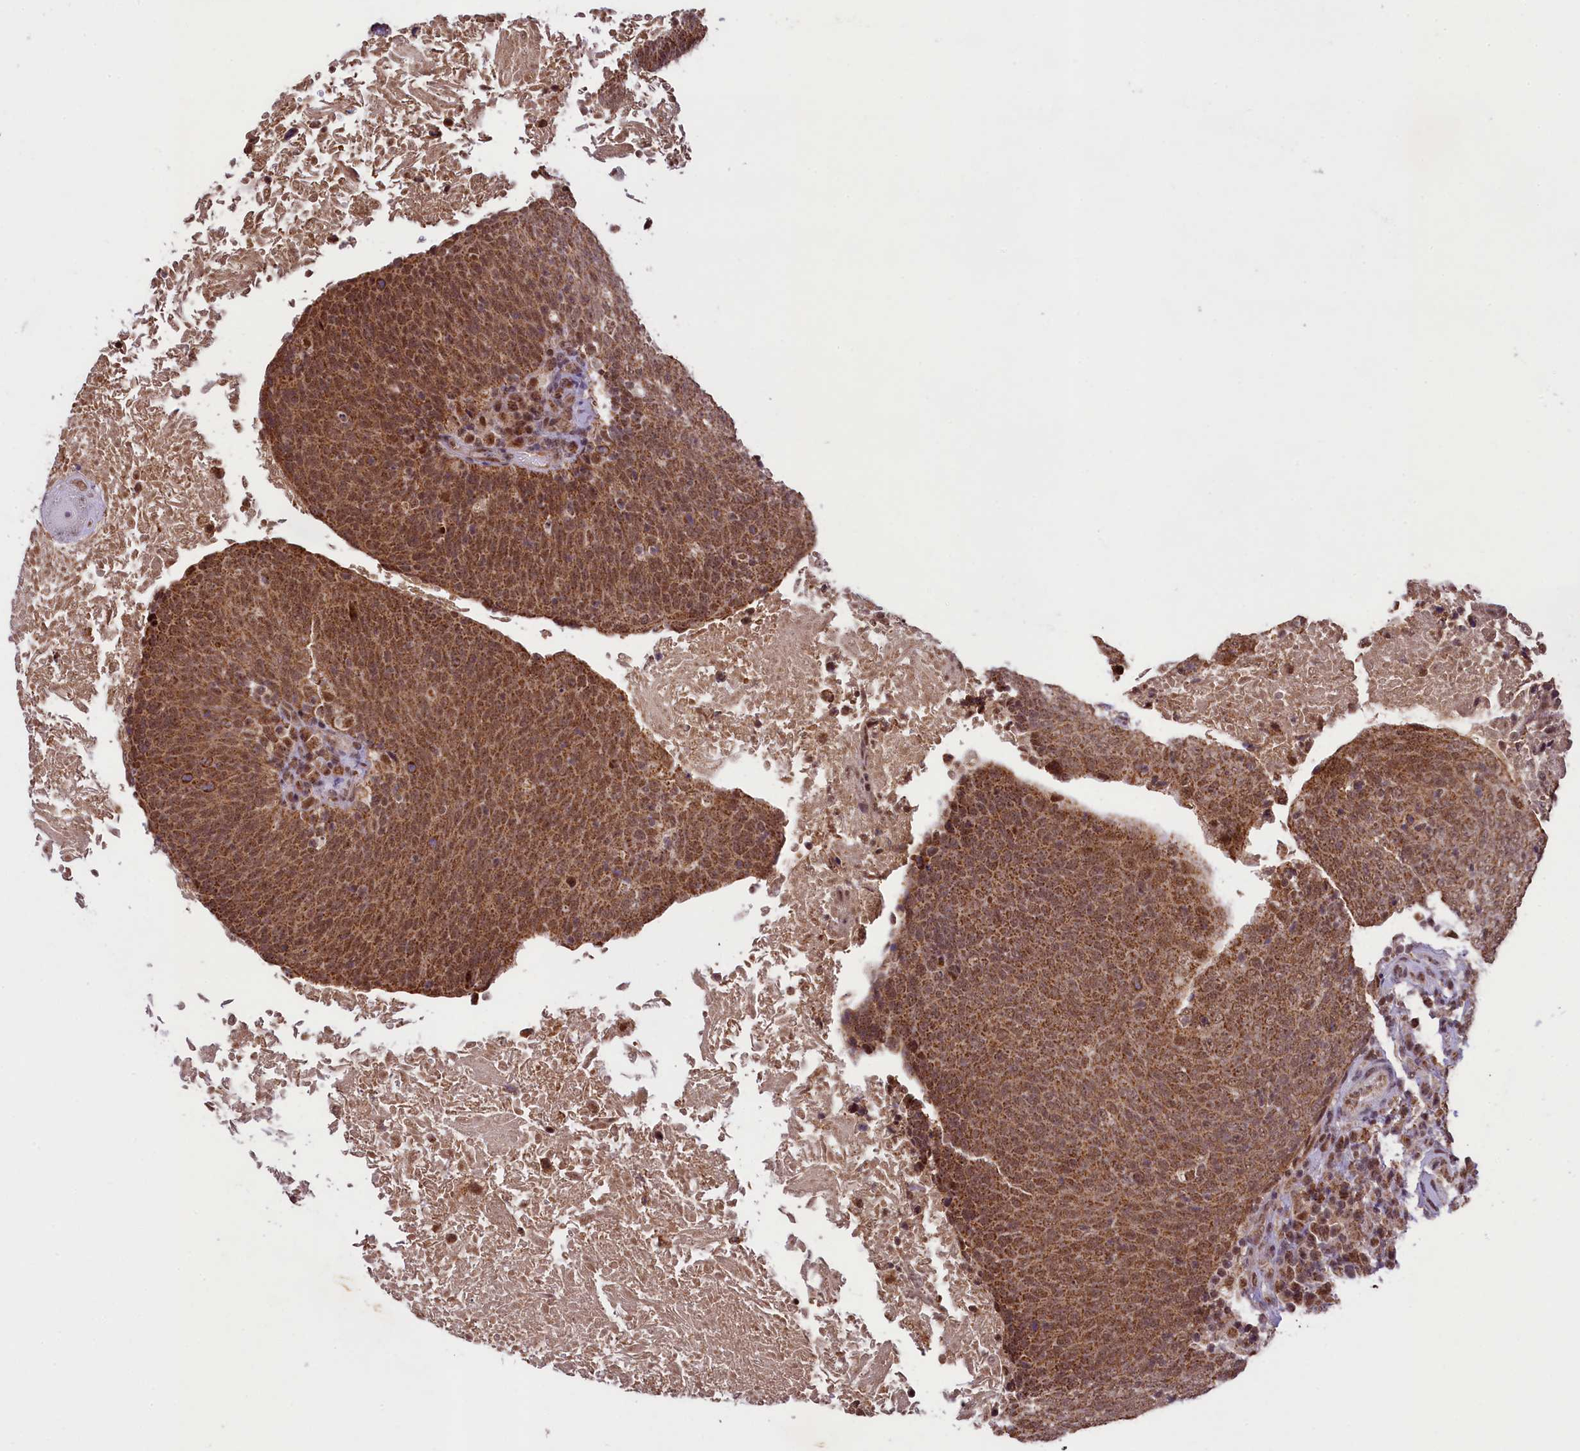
{"staining": {"intensity": "strong", "quantity": ">75%", "location": "cytoplasmic/membranous,nuclear"}, "tissue": "head and neck cancer", "cell_type": "Tumor cells", "image_type": "cancer", "snomed": [{"axis": "morphology", "description": "Squamous cell carcinoma, NOS"}, {"axis": "morphology", "description": "Squamous cell carcinoma, metastatic, NOS"}, {"axis": "topography", "description": "Lymph node"}, {"axis": "topography", "description": "Head-Neck"}], "caption": "Strong cytoplasmic/membranous and nuclear staining for a protein is present in about >75% of tumor cells of head and neck squamous cell carcinoma using IHC.", "gene": "PAF1", "patient": {"sex": "male", "age": 62}}